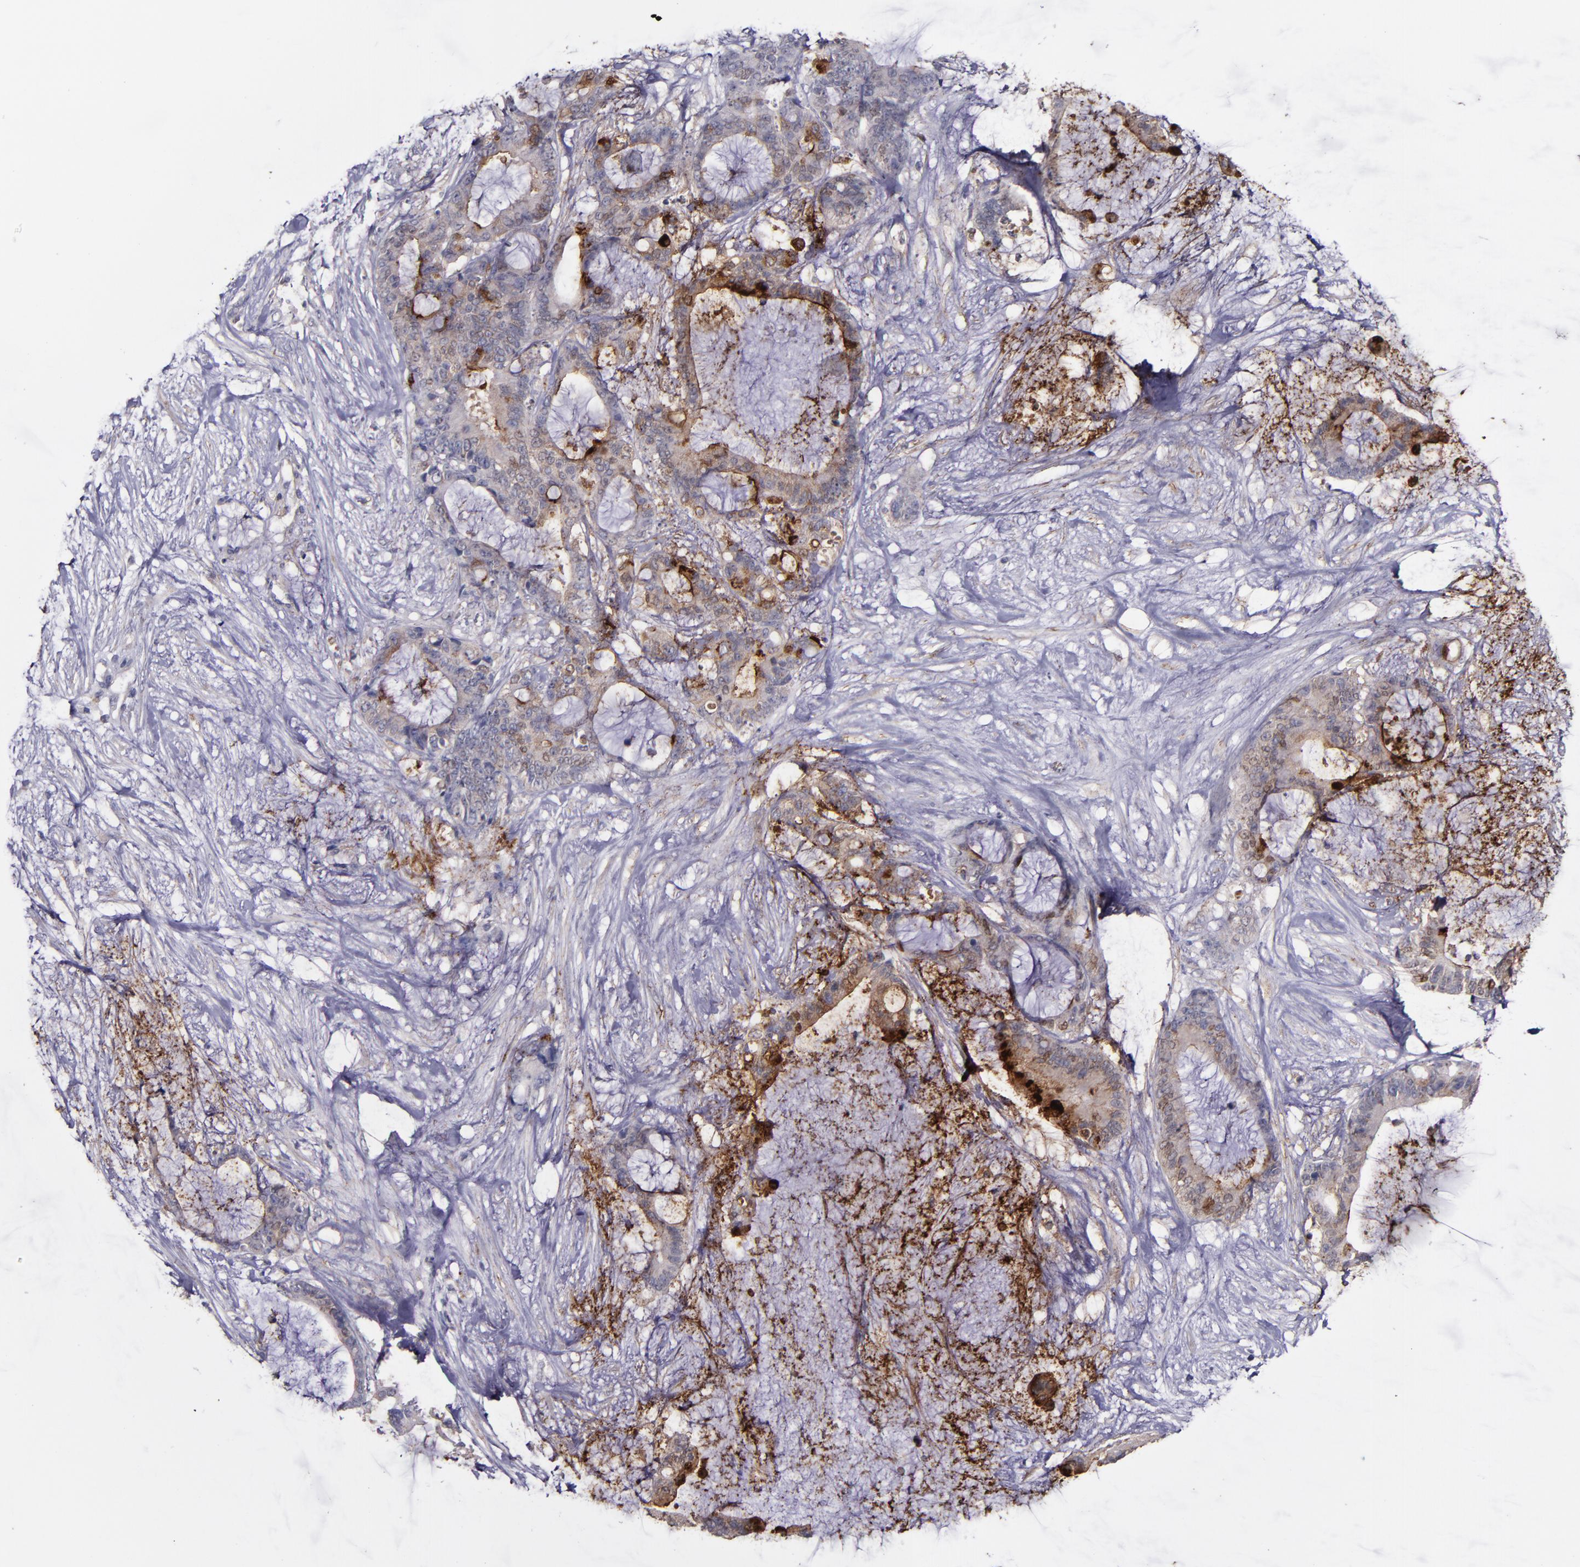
{"staining": {"intensity": "moderate", "quantity": "25%-75%", "location": "cytoplasmic/membranous"}, "tissue": "liver cancer", "cell_type": "Tumor cells", "image_type": "cancer", "snomed": [{"axis": "morphology", "description": "Cholangiocarcinoma"}, {"axis": "topography", "description": "Liver"}], "caption": "Liver cholangiocarcinoma stained for a protein exhibits moderate cytoplasmic/membranous positivity in tumor cells.", "gene": "MFGE8", "patient": {"sex": "female", "age": 73}}